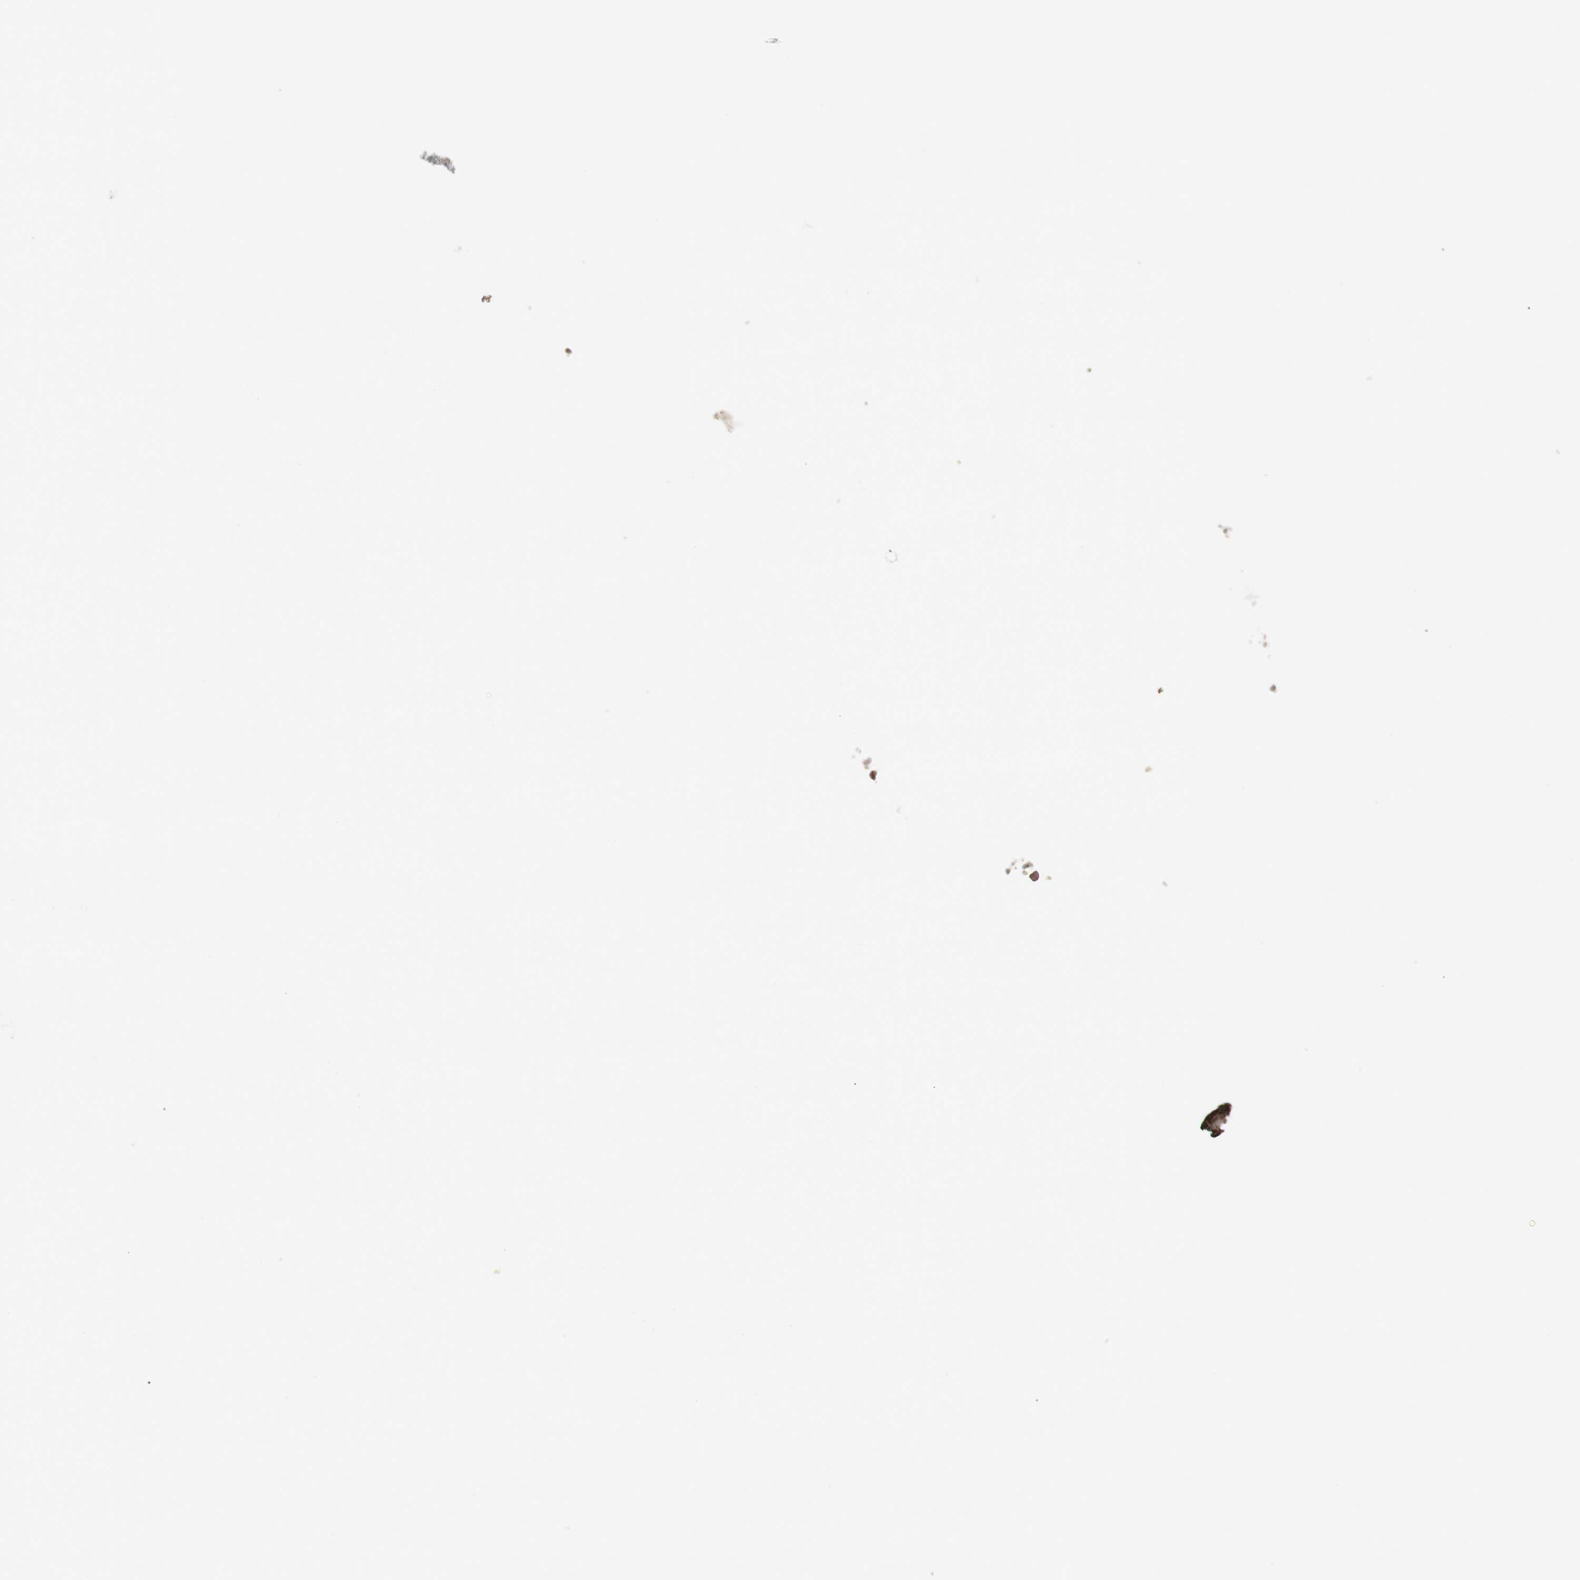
{"staining": {"intensity": "moderate", "quantity": ">75%", "location": "cytoplasmic/membranous"}, "tissue": "parathyroid gland", "cell_type": "Glandular cells", "image_type": "normal", "snomed": [{"axis": "morphology", "description": "Normal tissue, NOS"}, {"axis": "morphology", "description": "Adenoma, NOS"}, {"axis": "topography", "description": "Parathyroid gland"}], "caption": "Parathyroid gland stained for a protein (brown) displays moderate cytoplasmic/membranous positive staining in about >75% of glandular cells.", "gene": "ARHGDIA", "patient": {"sex": "female", "age": 81}}